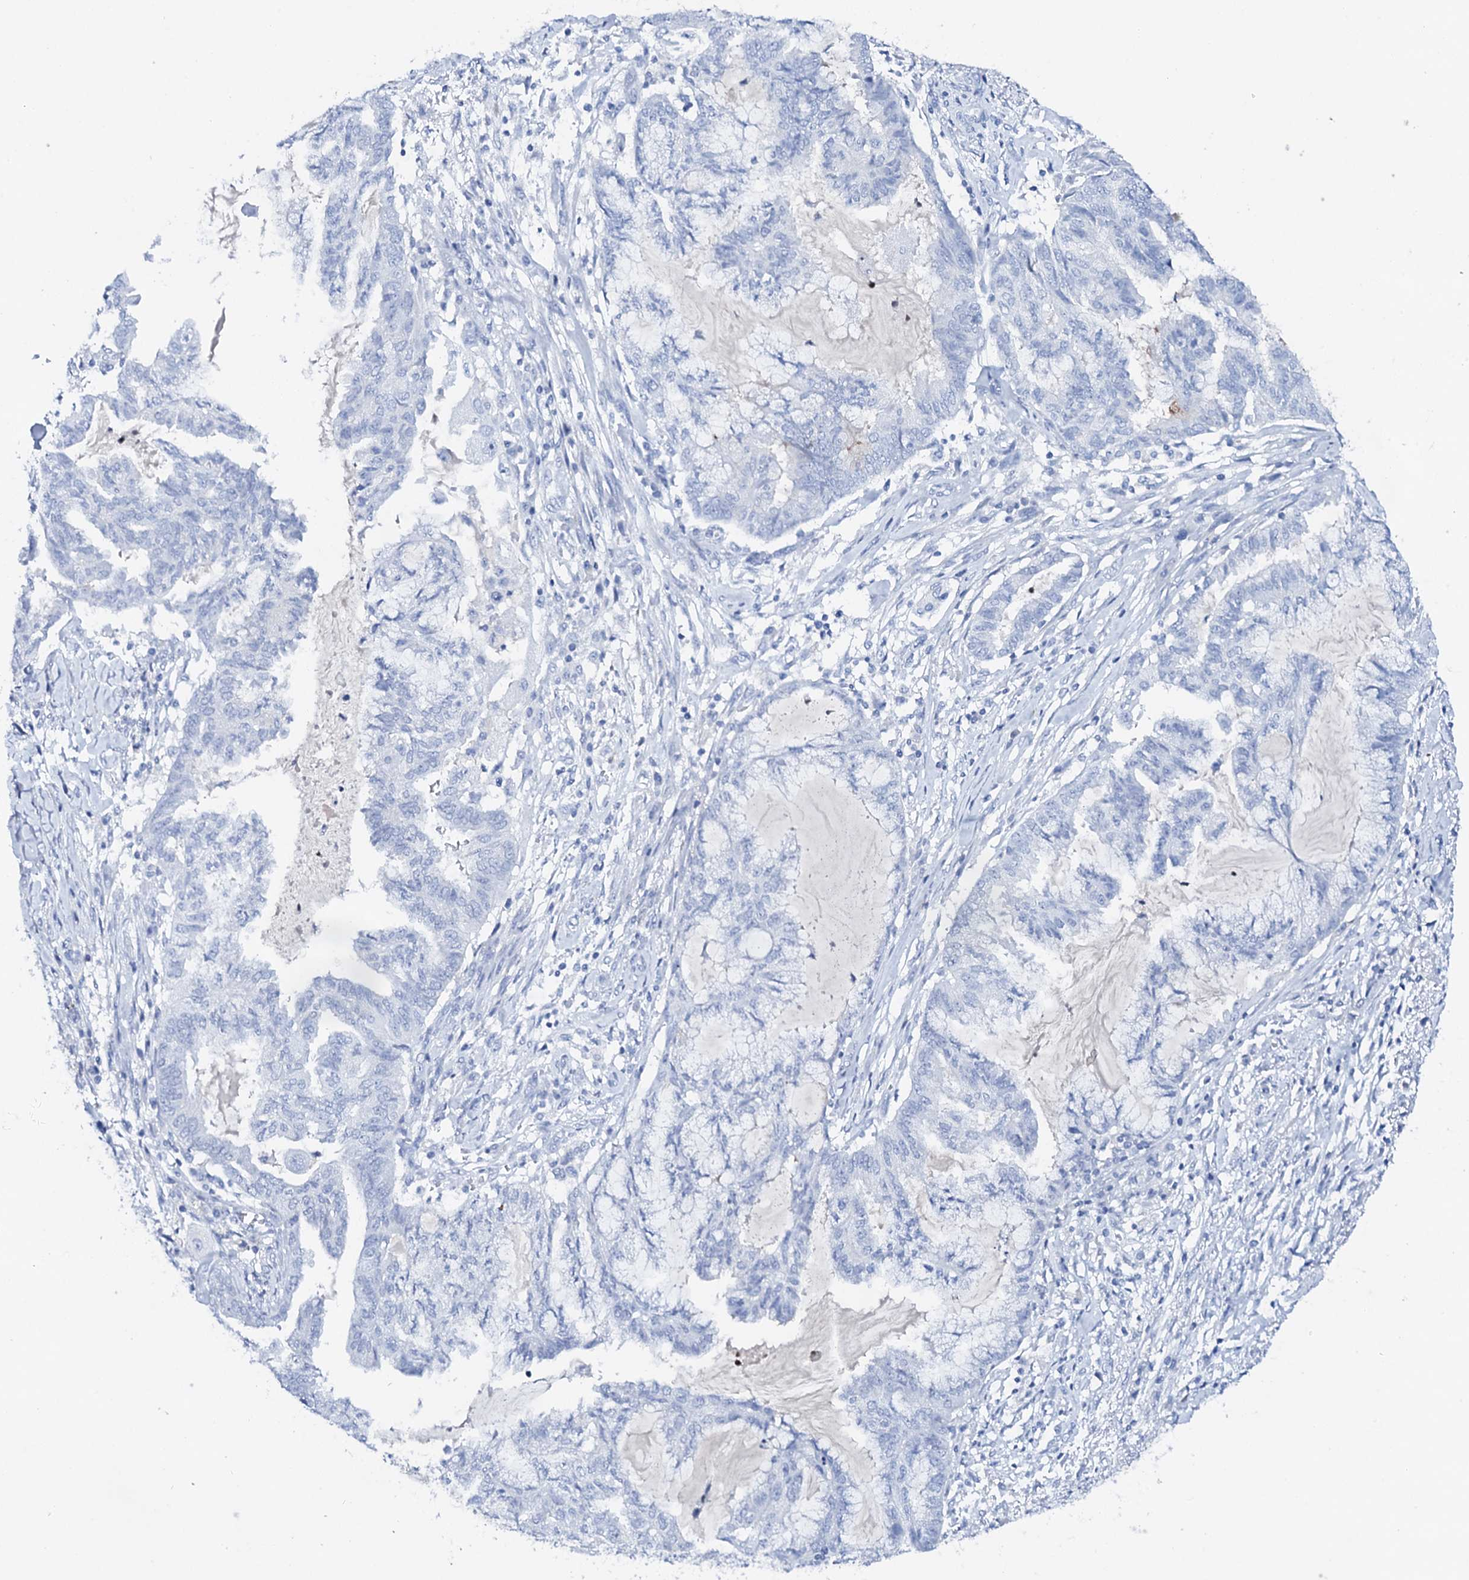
{"staining": {"intensity": "negative", "quantity": "none", "location": "none"}, "tissue": "endometrial cancer", "cell_type": "Tumor cells", "image_type": "cancer", "snomed": [{"axis": "morphology", "description": "Adenocarcinoma, NOS"}, {"axis": "topography", "description": "Endometrium"}], "caption": "The image displays no staining of tumor cells in endometrial adenocarcinoma.", "gene": "FBXL16", "patient": {"sex": "female", "age": 86}}